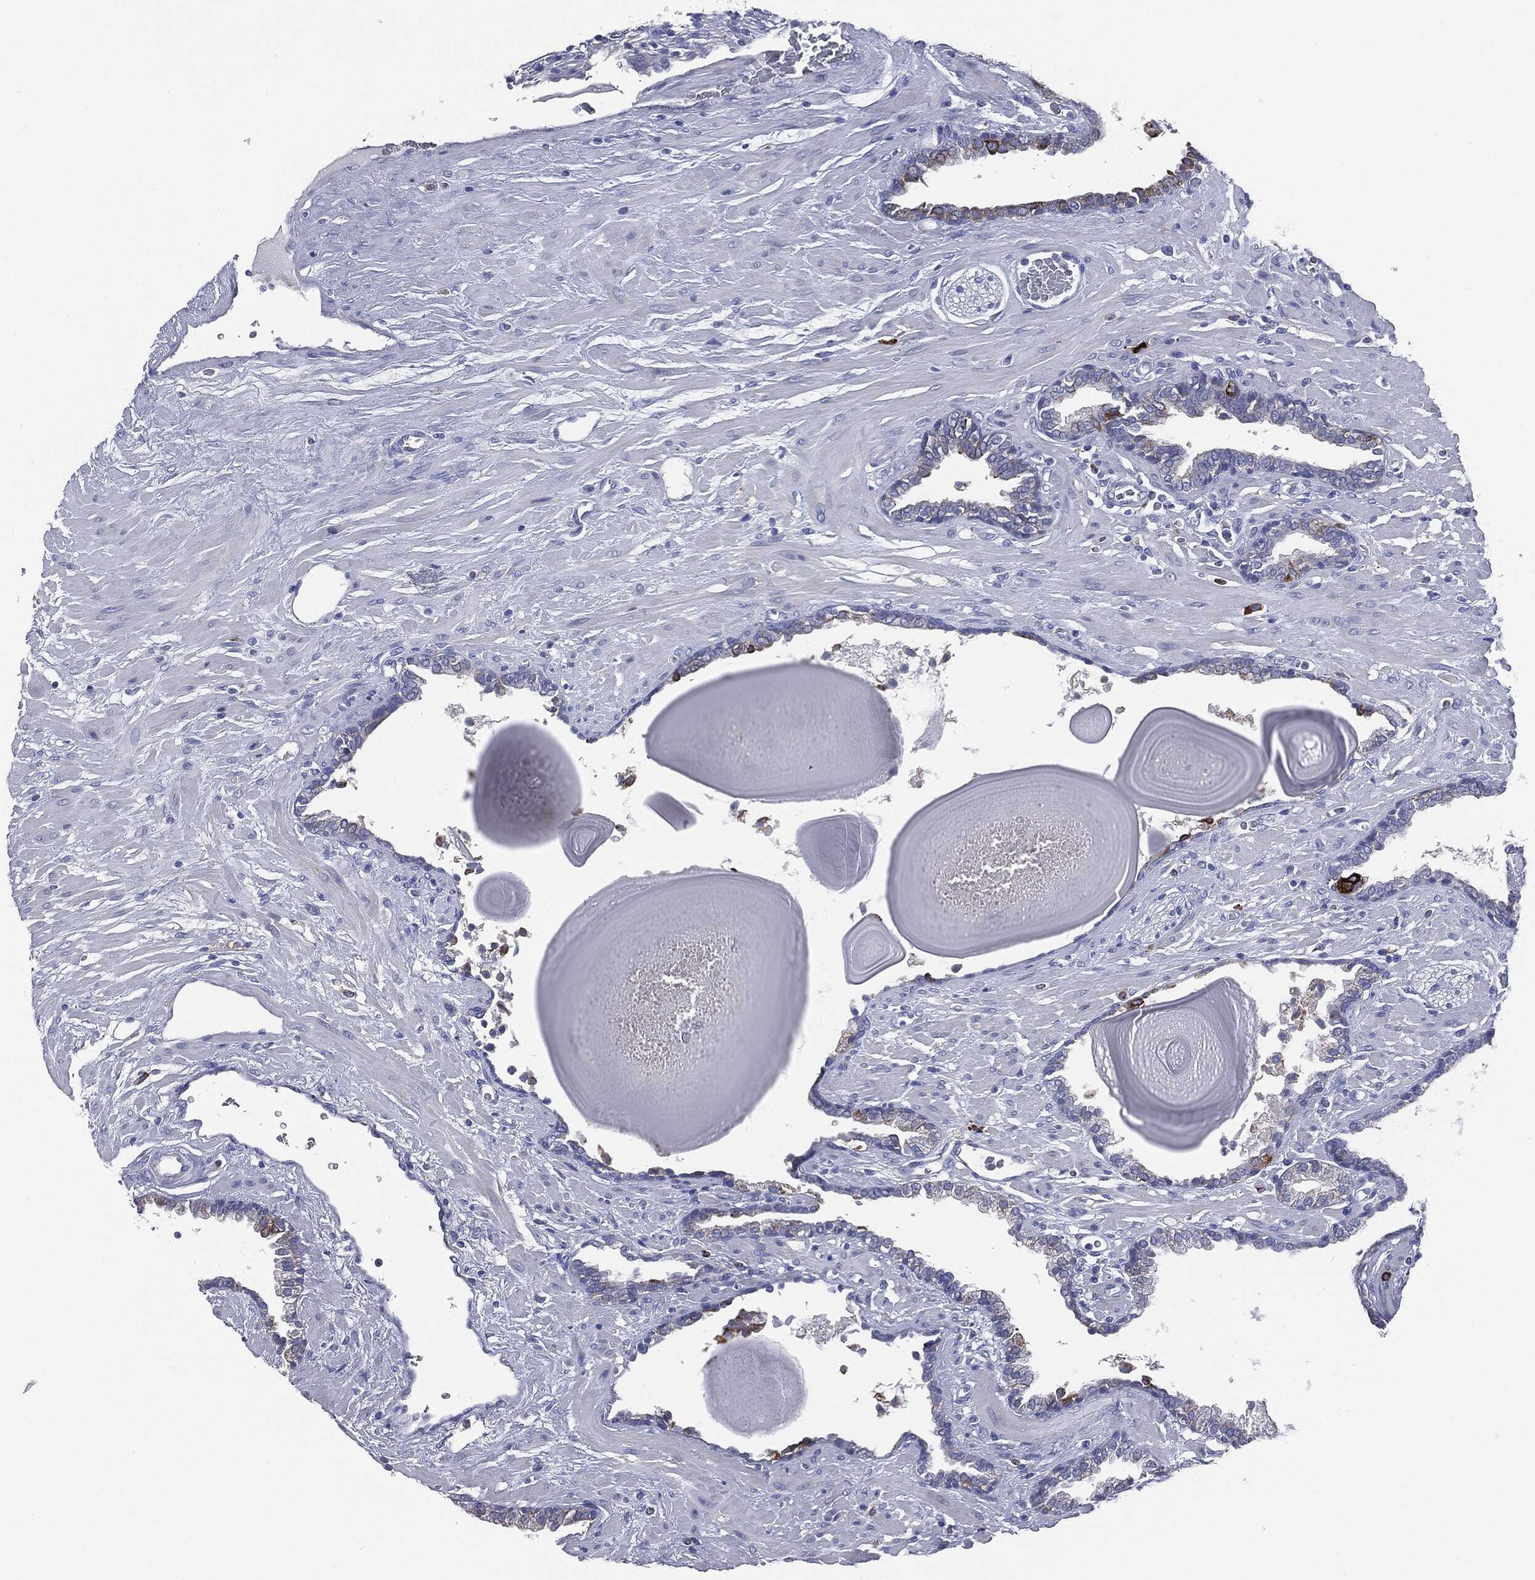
{"staining": {"intensity": "moderate", "quantity": "<25%", "location": "cytoplasmic/membranous"}, "tissue": "prostate cancer", "cell_type": "Tumor cells", "image_type": "cancer", "snomed": [{"axis": "morphology", "description": "Adenocarcinoma, Low grade"}, {"axis": "topography", "description": "Prostate"}], "caption": "An image showing moderate cytoplasmic/membranous staining in approximately <25% of tumor cells in low-grade adenocarcinoma (prostate), as visualized by brown immunohistochemical staining.", "gene": "PTGS2", "patient": {"sex": "male", "age": 69}}